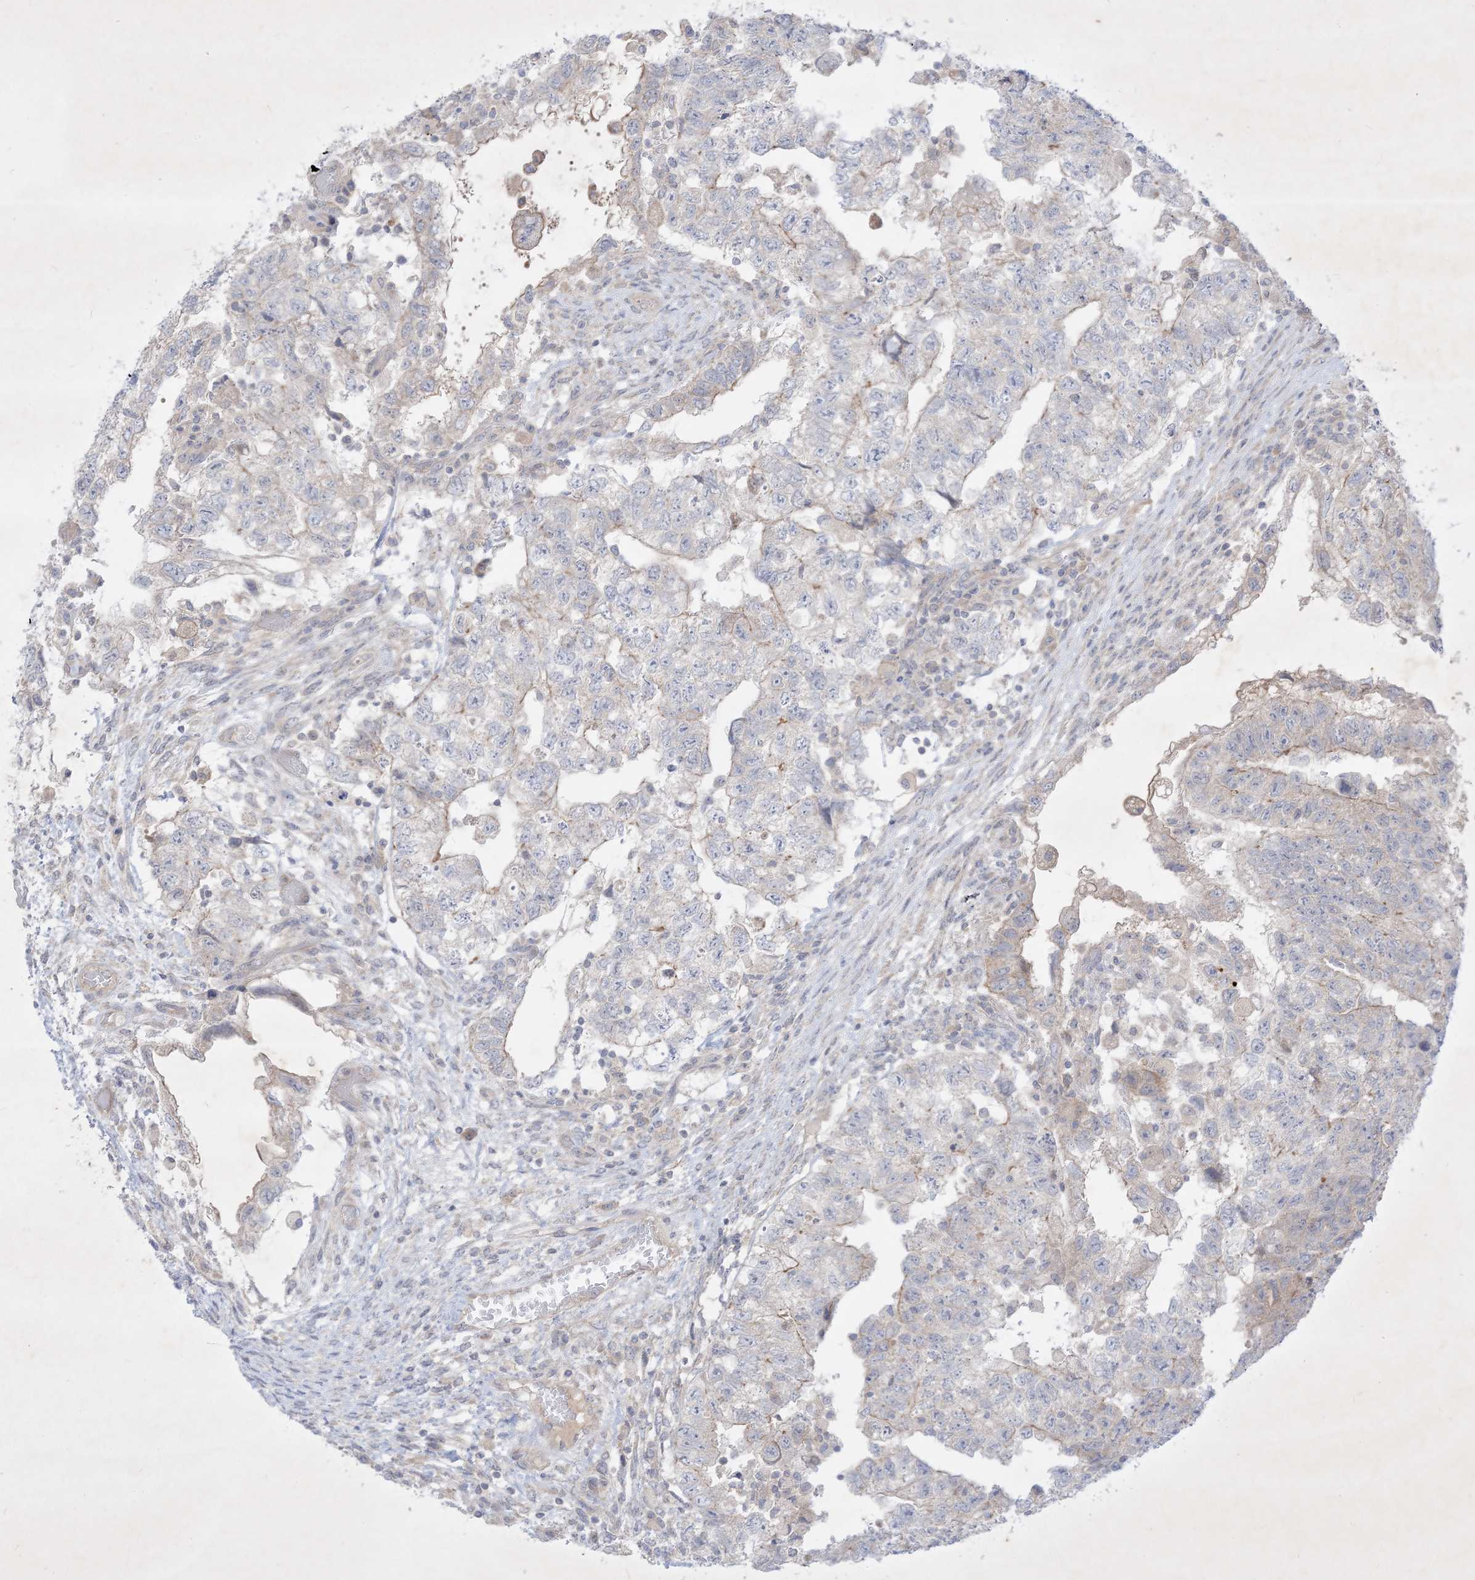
{"staining": {"intensity": "negative", "quantity": "none", "location": "none"}, "tissue": "testis cancer", "cell_type": "Tumor cells", "image_type": "cancer", "snomed": [{"axis": "morphology", "description": "Carcinoma, Embryonal, NOS"}, {"axis": "topography", "description": "Testis"}], "caption": "Tumor cells show no significant staining in embryonal carcinoma (testis).", "gene": "PLEKHA3", "patient": {"sex": "male", "age": 36}}